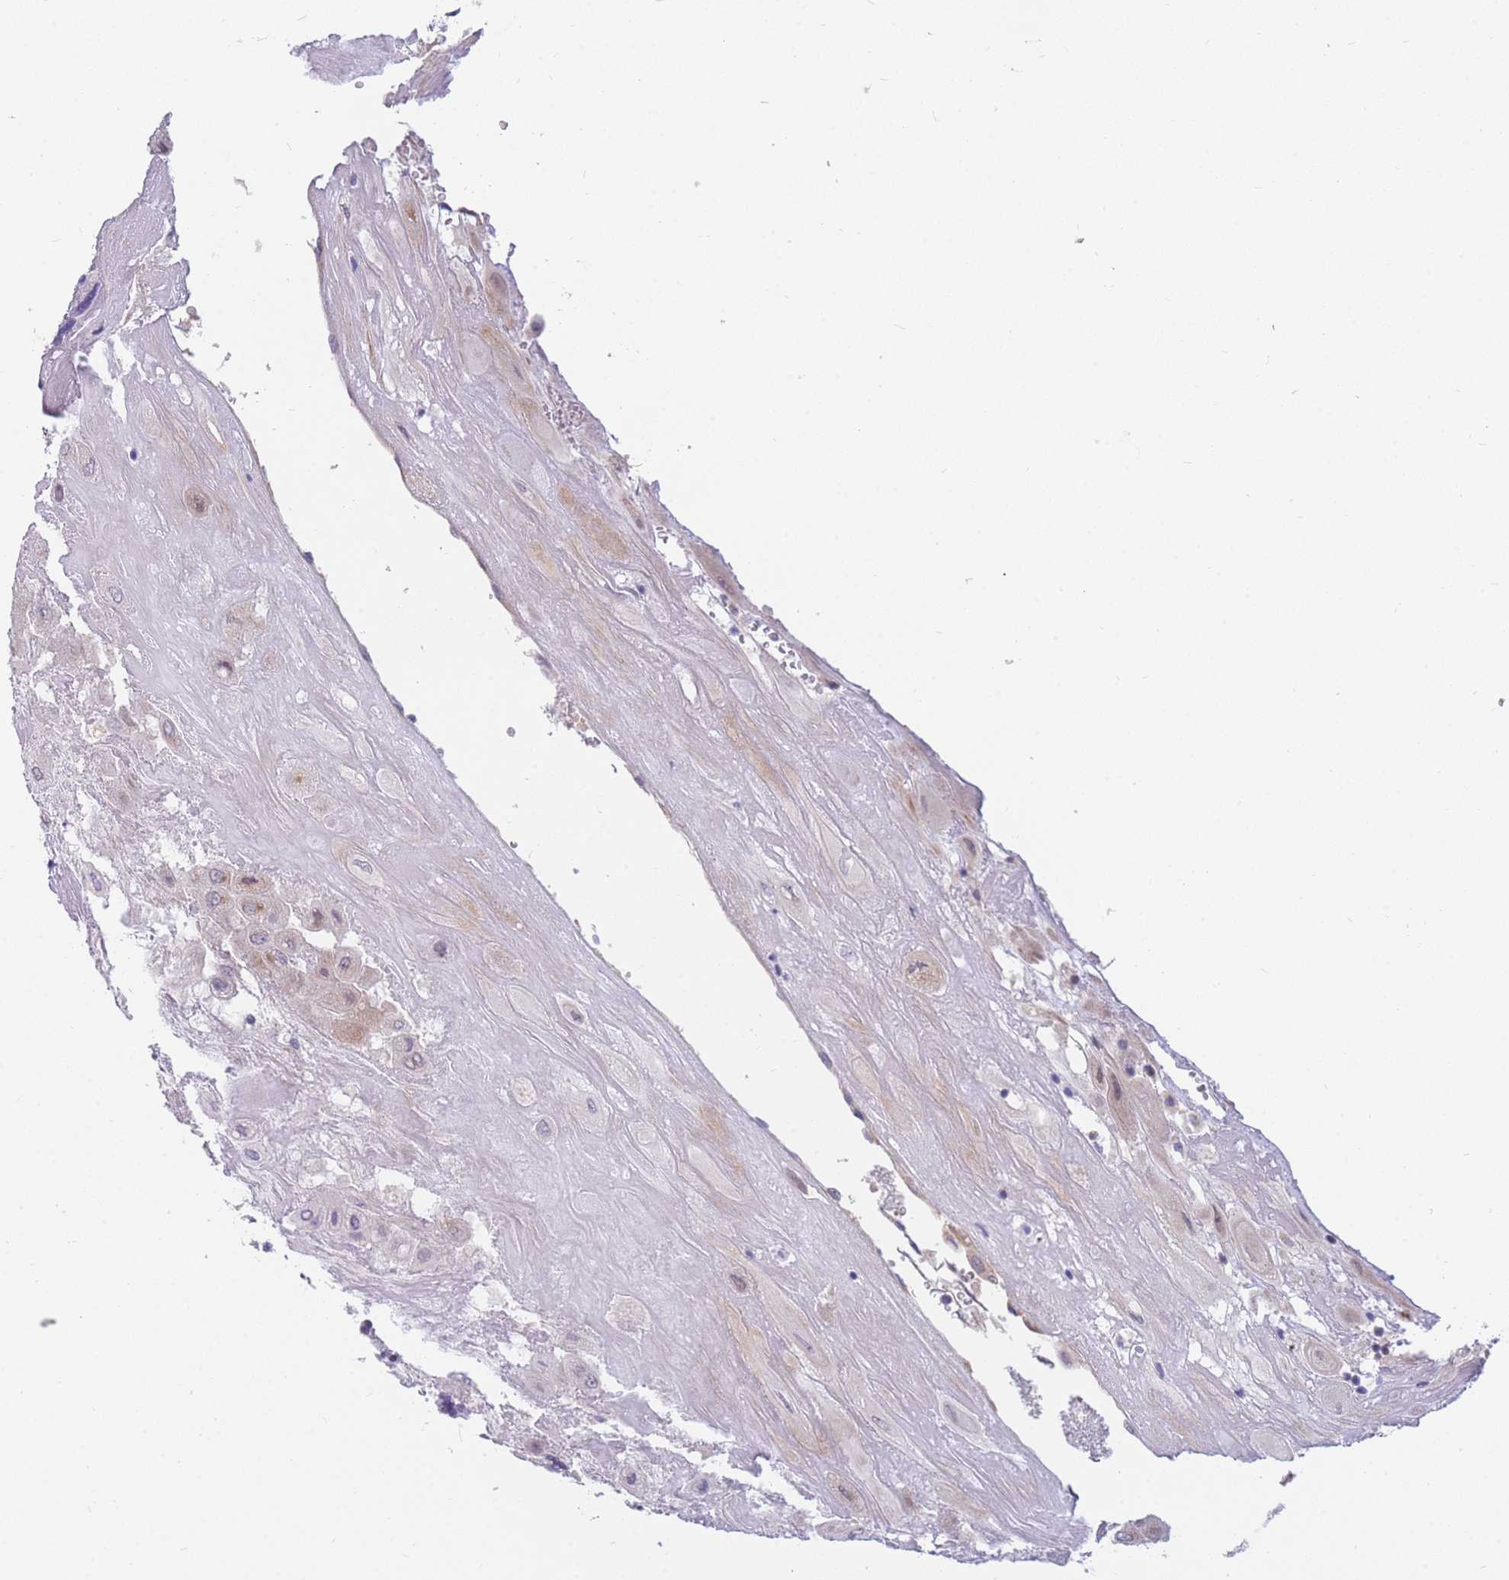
{"staining": {"intensity": "weak", "quantity": "<25%", "location": "cytoplasmic/membranous"}, "tissue": "placenta", "cell_type": "Decidual cells", "image_type": "normal", "snomed": [{"axis": "morphology", "description": "Normal tissue, NOS"}, {"axis": "topography", "description": "Placenta"}], "caption": "Decidual cells show no significant protein positivity in benign placenta. (DAB IHC visualized using brightfield microscopy, high magnification).", "gene": "DDX49", "patient": {"sex": "female", "age": 32}}